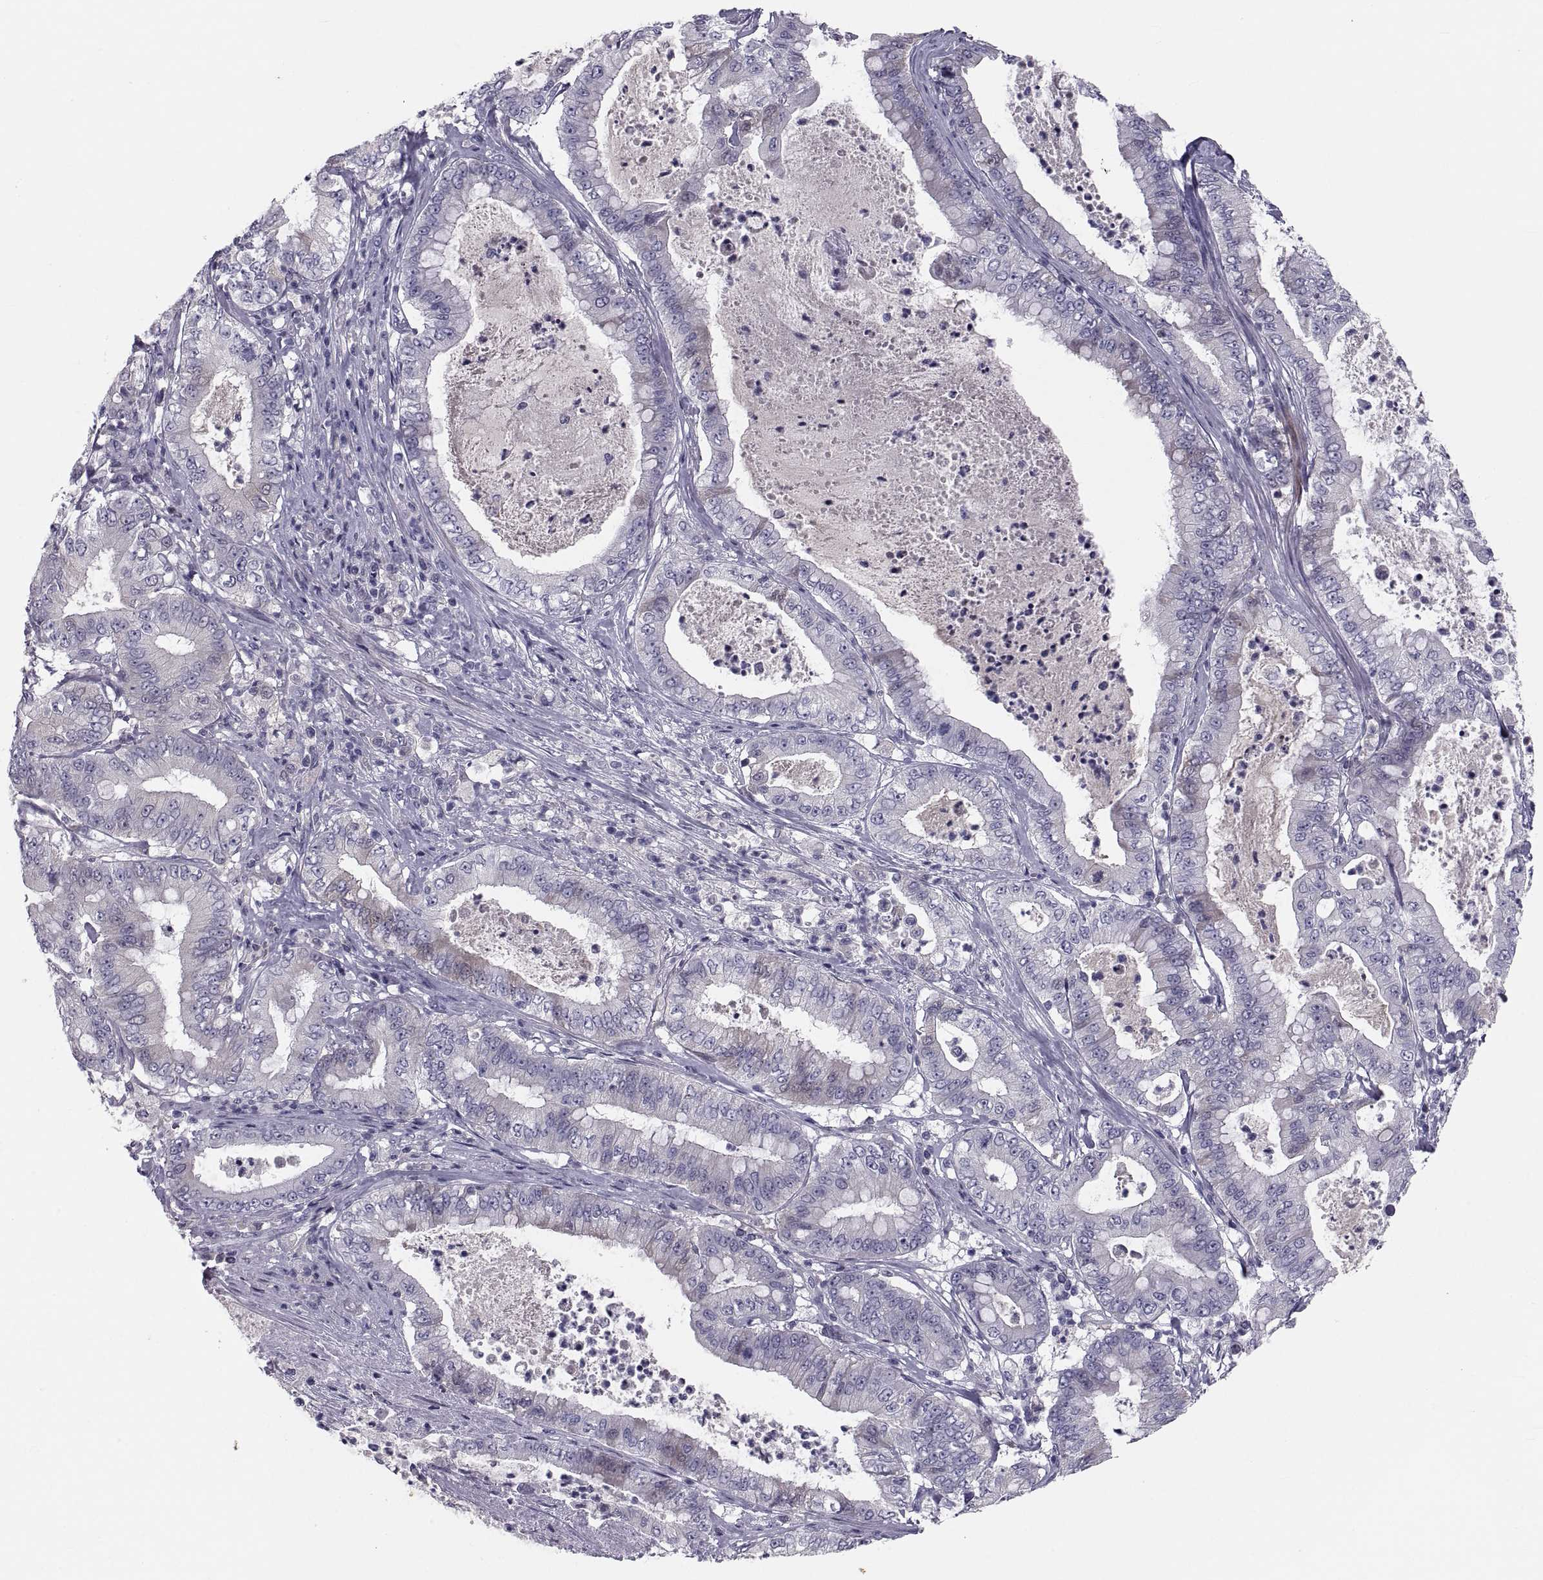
{"staining": {"intensity": "negative", "quantity": "none", "location": "none"}, "tissue": "pancreatic cancer", "cell_type": "Tumor cells", "image_type": "cancer", "snomed": [{"axis": "morphology", "description": "Adenocarcinoma, NOS"}, {"axis": "topography", "description": "Pancreas"}], "caption": "This micrograph is of pancreatic cancer stained with IHC to label a protein in brown with the nuclei are counter-stained blue. There is no positivity in tumor cells.", "gene": "PDZRN4", "patient": {"sex": "male", "age": 71}}